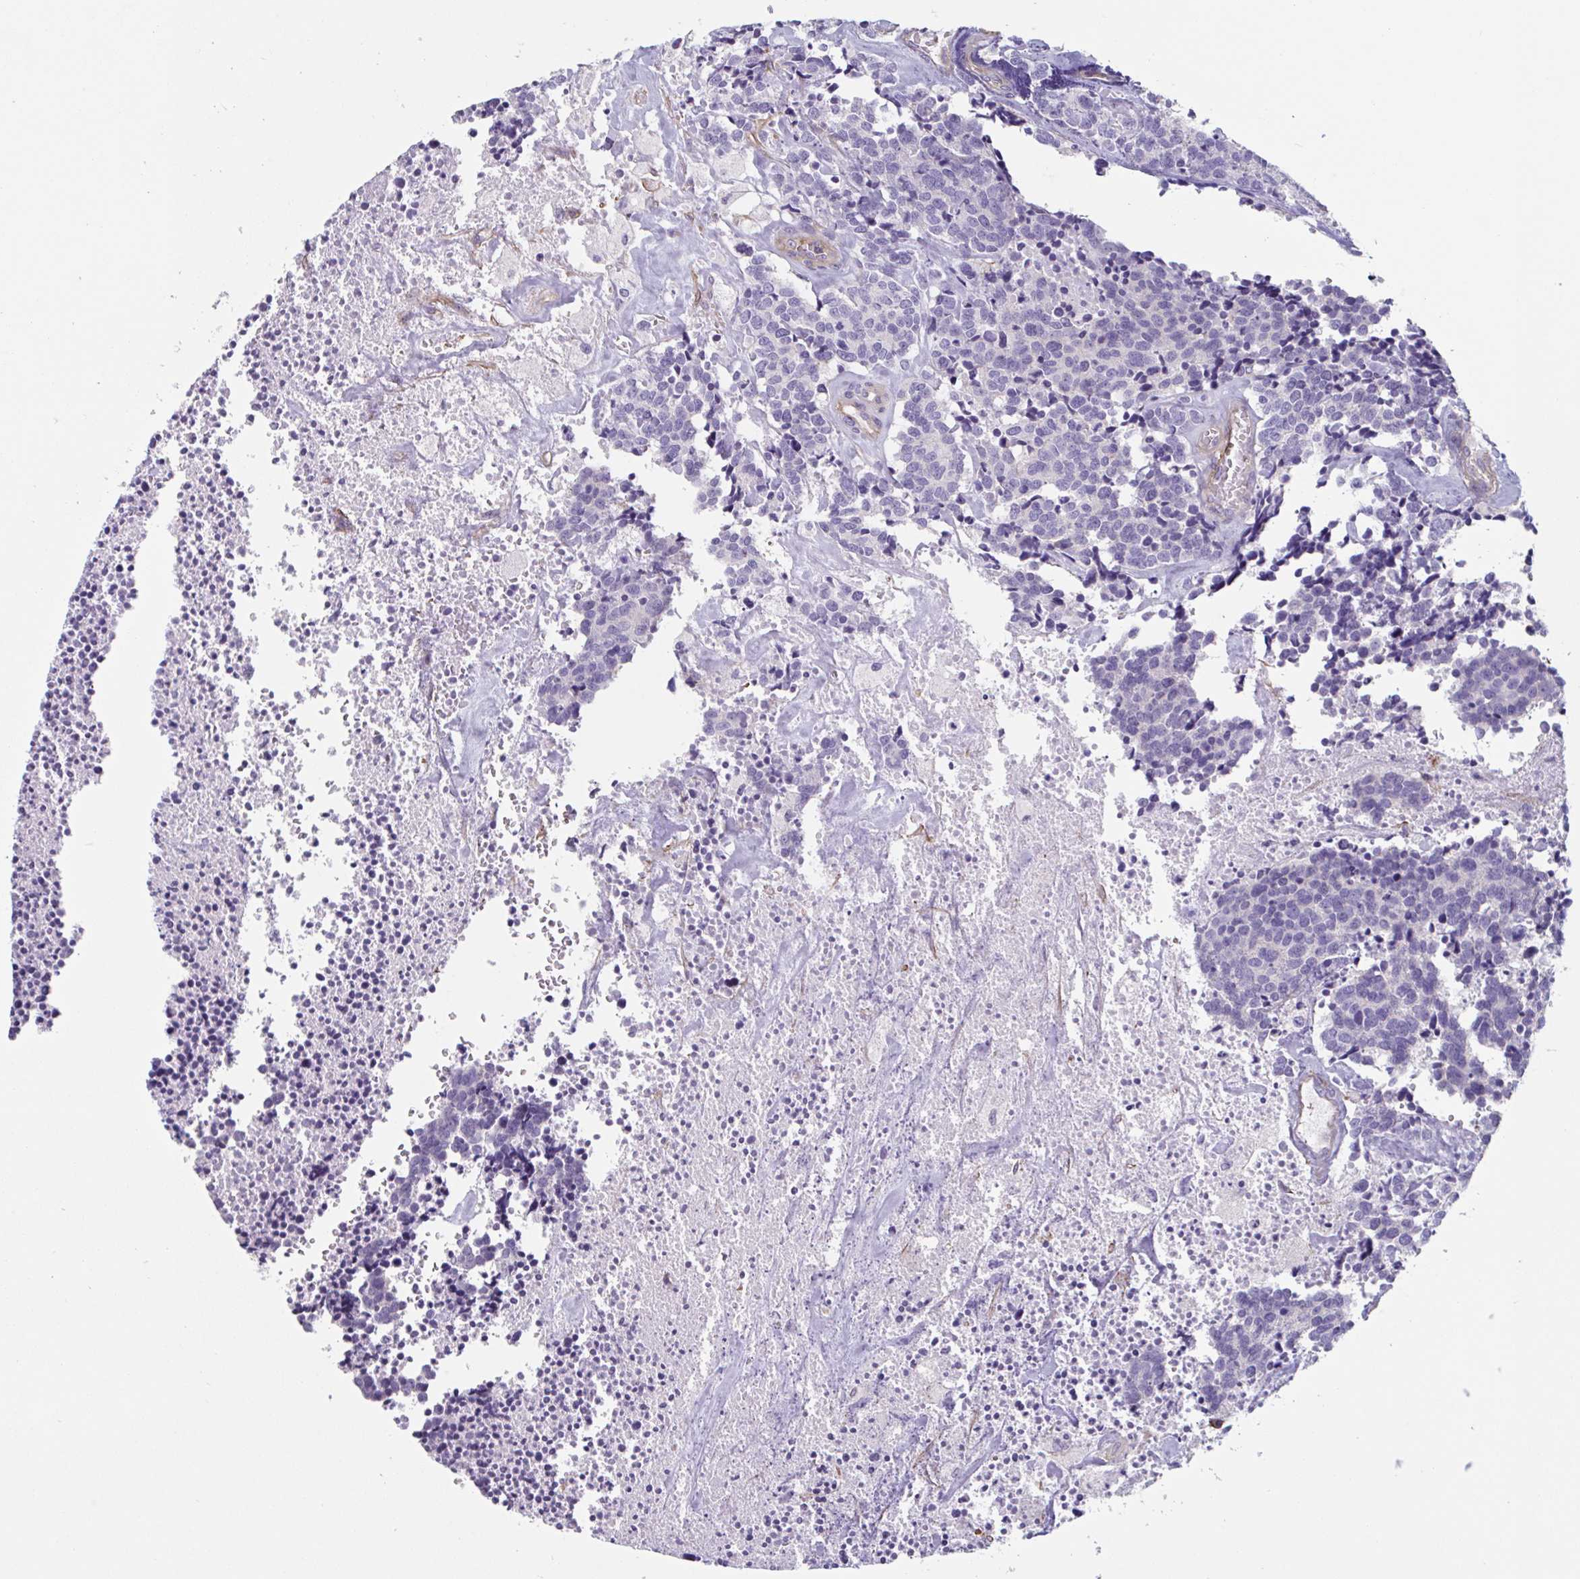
{"staining": {"intensity": "negative", "quantity": "none", "location": "none"}, "tissue": "carcinoid", "cell_type": "Tumor cells", "image_type": "cancer", "snomed": [{"axis": "morphology", "description": "Carcinoid, malignant, NOS"}, {"axis": "topography", "description": "Skin"}], "caption": "Immunohistochemistry (IHC) of human carcinoid reveals no positivity in tumor cells.", "gene": "SHISA7", "patient": {"sex": "female", "age": 79}}